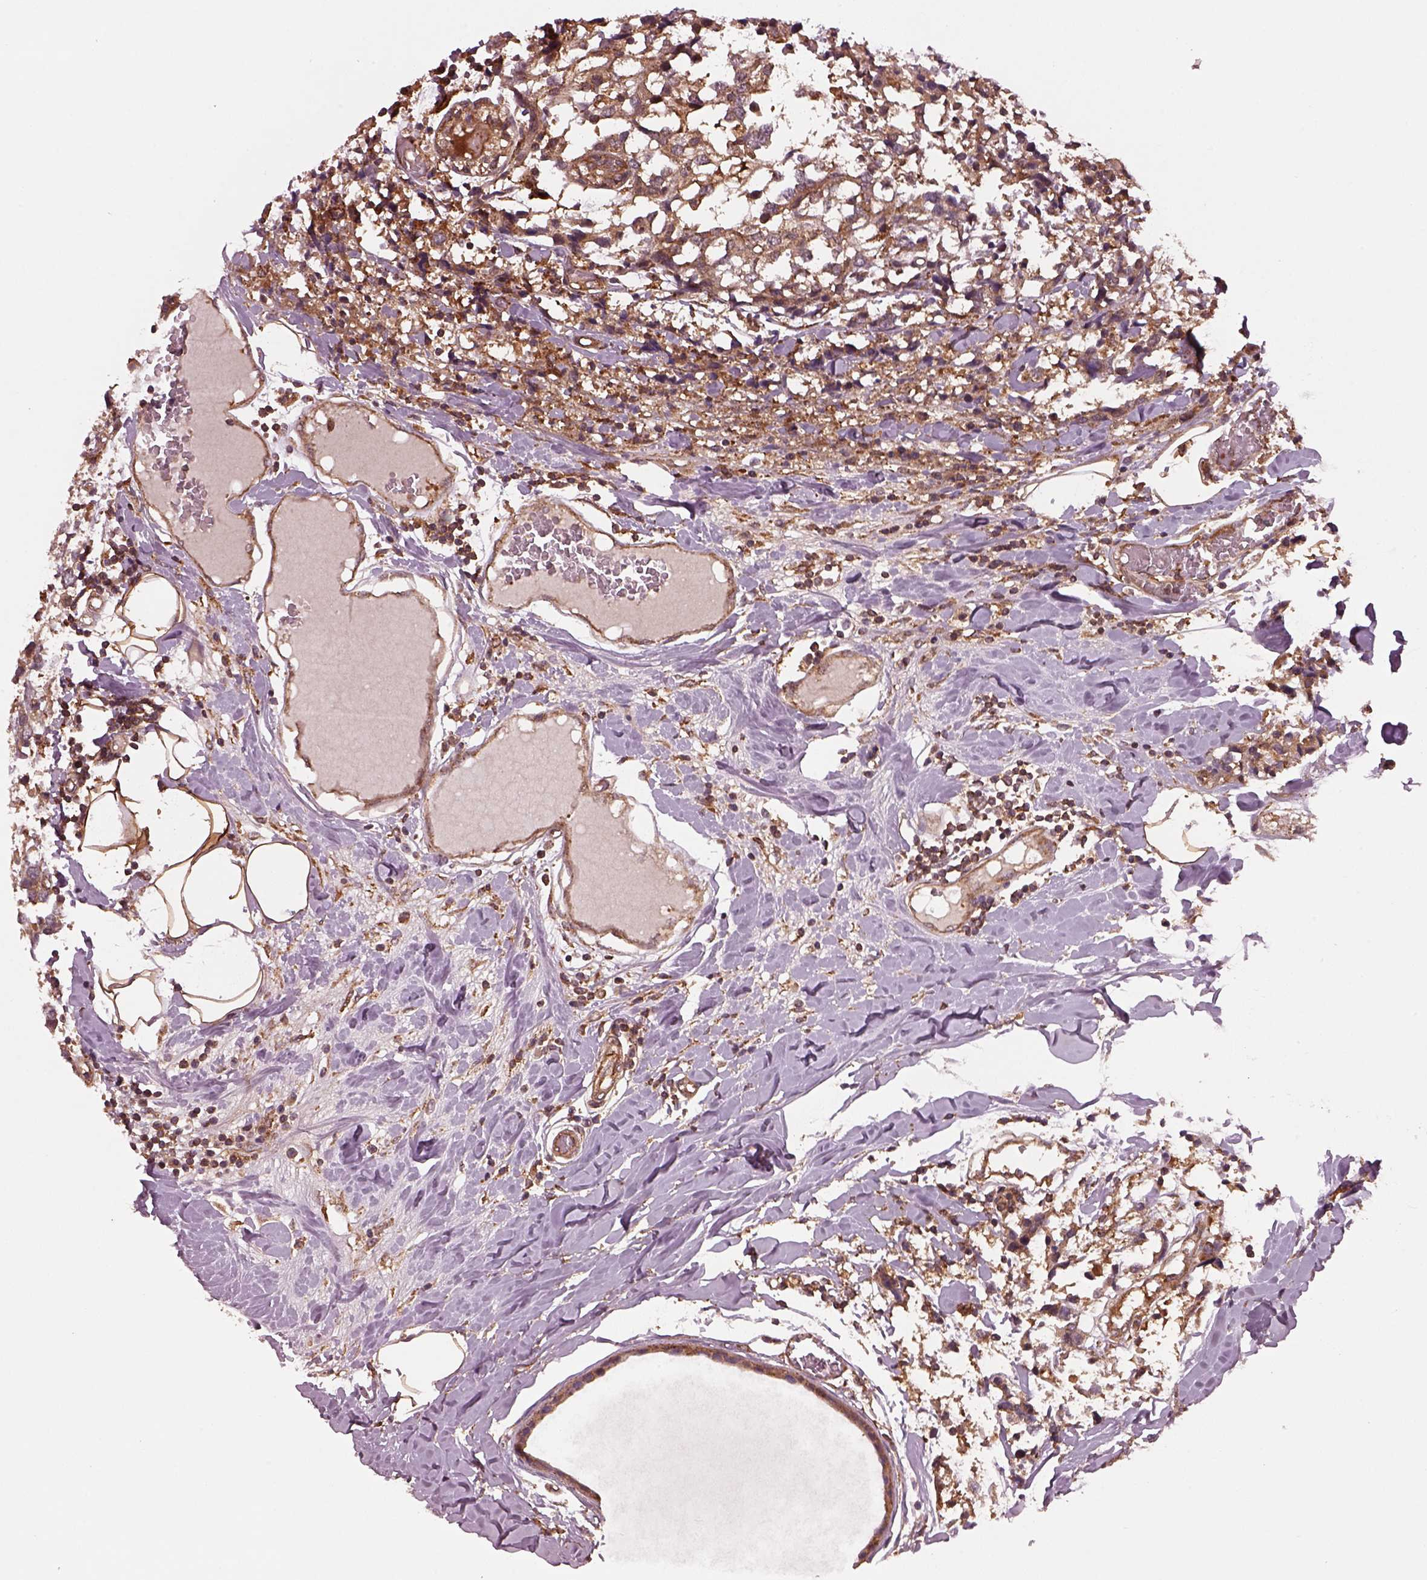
{"staining": {"intensity": "moderate", "quantity": ">75%", "location": "cytoplasmic/membranous"}, "tissue": "breast cancer", "cell_type": "Tumor cells", "image_type": "cancer", "snomed": [{"axis": "morphology", "description": "Lobular carcinoma"}, {"axis": "topography", "description": "Breast"}], "caption": "Tumor cells reveal moderate cytoplasmic/membranous expression in approximately >75% of cells in breast cancer.", "gene": "WASHC2A", "patient": {"sex": "female", "age": 59}}